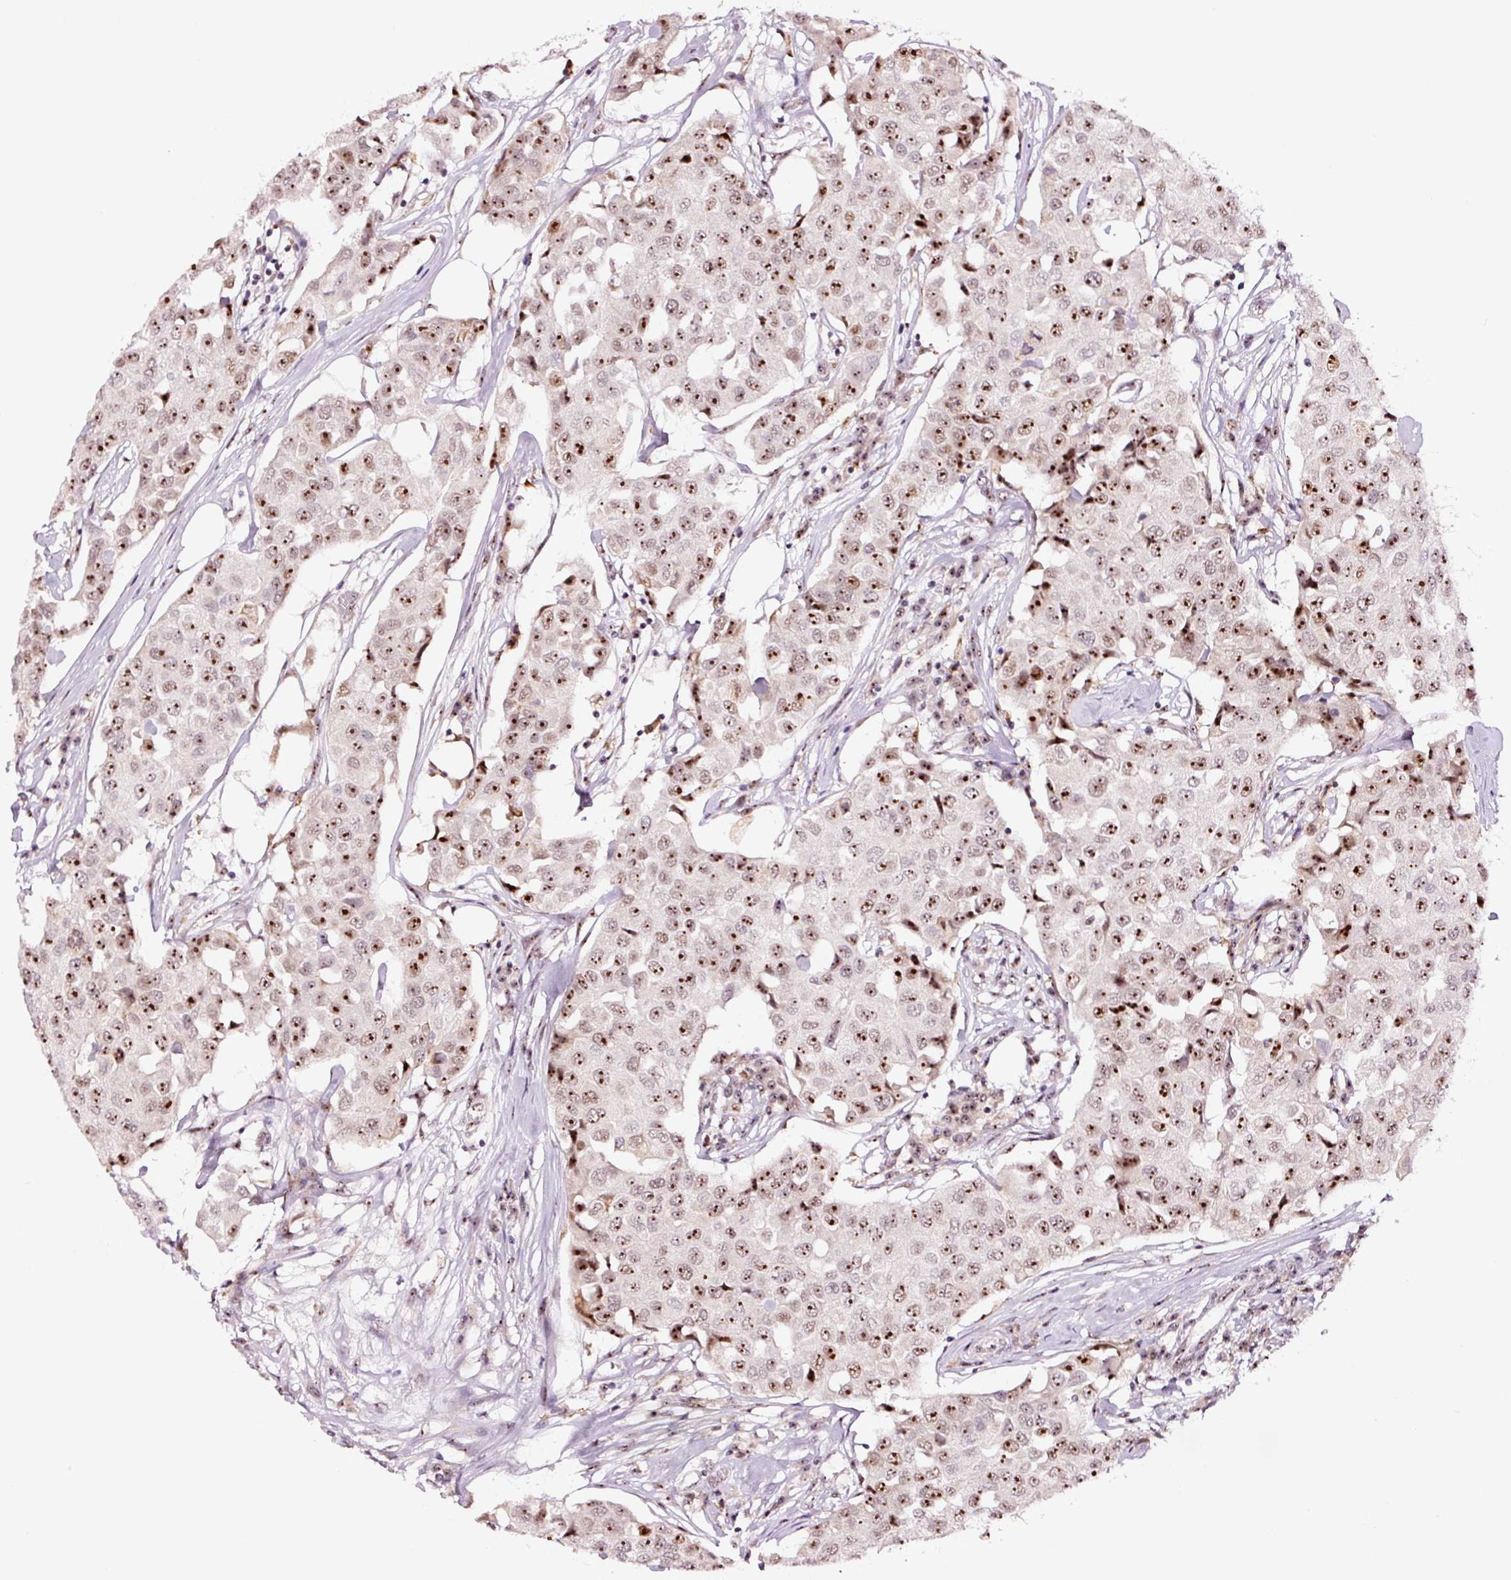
{"staining": {"intensity": "moderate", "quantity": ">75%", "location": "nuclear"}, "tissue": "breast cancer", "cell_type": "Tumor cells", "image_type": "cancer", "snomed": [{"axis": "morphology", "description": "Duct carcinoma"}, {"axis": "topography", "description": "Breast"}], "caption": "The immunohistochemical stain labels moderate nuclear positivity in tumor cells of infiltrating ductal carcinoma (breast) tissue.", "gene": "GNL3", "patient": {"sex": "female", "age": 80}}